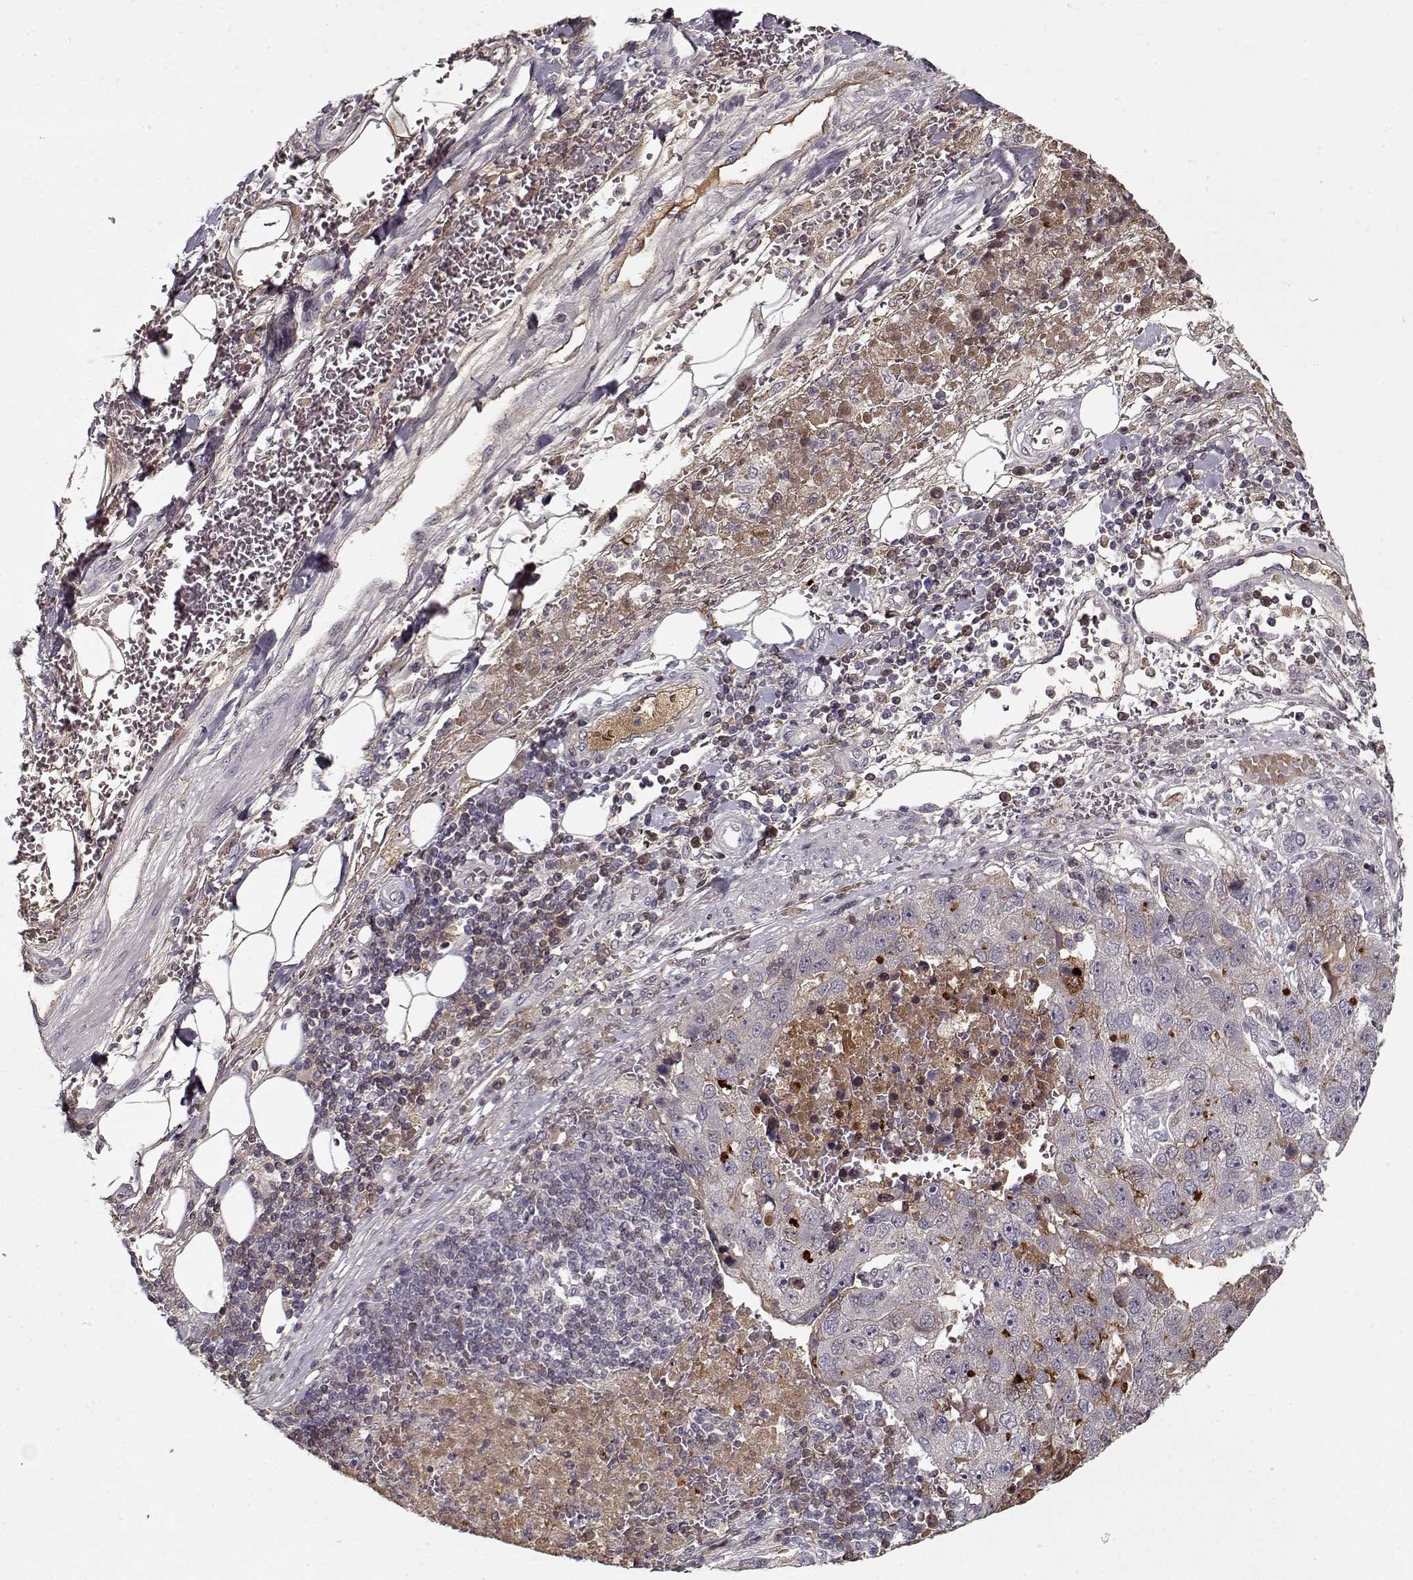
{"staining": {"intensity": "weak", "quantity": "25%-75%", "location": "cytoplasmic/membranous"}, "tissue": "pancreatic cancer", "cell_type": "Tumor cells", "image_type": "cancer", "snomed": [{"axis": "morphology", "description": "Adenocarcinoma, NOS"}, {"axis": "topography", "description": "Pancreas"}], "caption": "Immunohistochemistry micrograph of neoplastic tissue: human adenocarcinoma (pancreatic) stained using immunohistochemistry displays low levels of weak protein expression localized specifically in the cytoplasmic/membranous of tumor cells, appearing as a cytoplasmic/membranous brown color.", "gene": "AFM", "patient": {"sex": "female", "age": 61}}